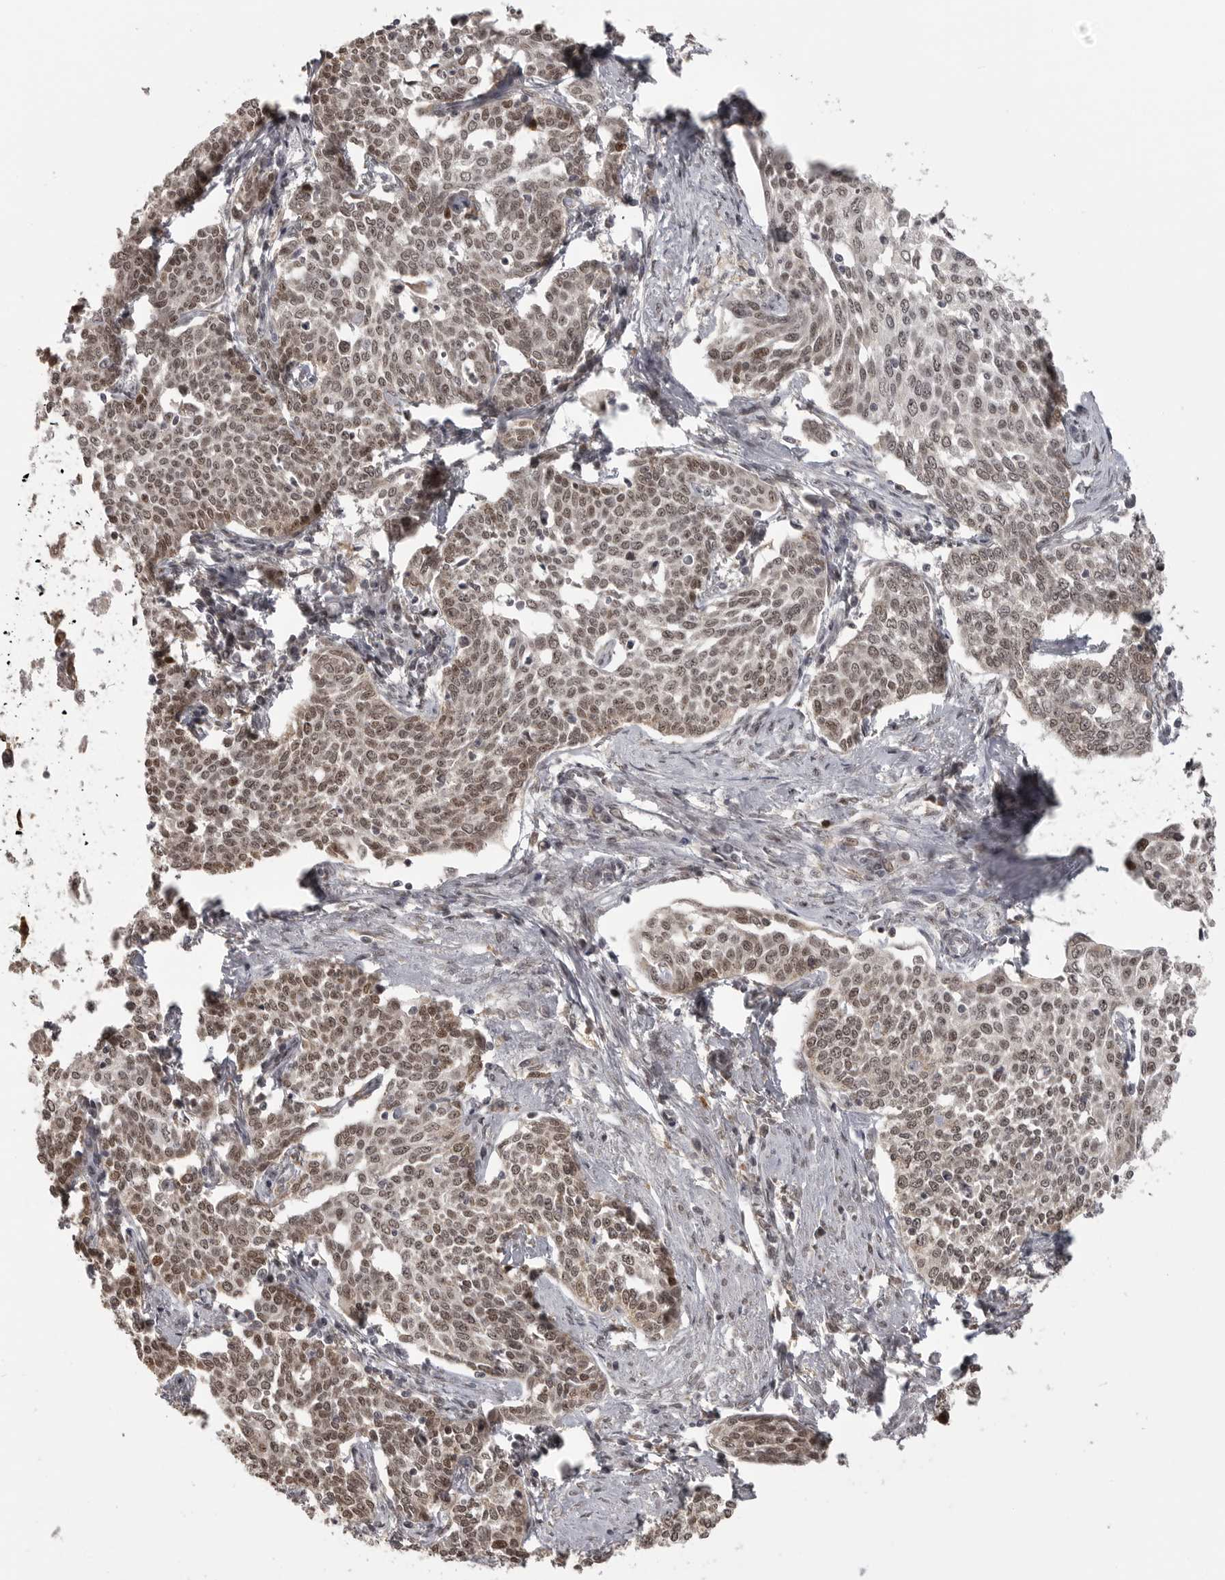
{"staining": {"intensity": "weak", "quantity": ">75%", "location": "nuclear"}, "tissue": "cervical cancer", "cell_type": "Tumor cells", "image_type": "cancer", "snomed": [{"axis": "morphology", "description": "Squamous cell carcinoma, NOS"}, {"axis": "topography", "description": "Cervix"}], "caption": "Tumor cells reveal low levels of weak nuclear staining in approximately >75% of cells in human cervical squamous cell carcinoma.", "gene": "ISG20L2", "patient": {"sex": "female", "age": 34}}